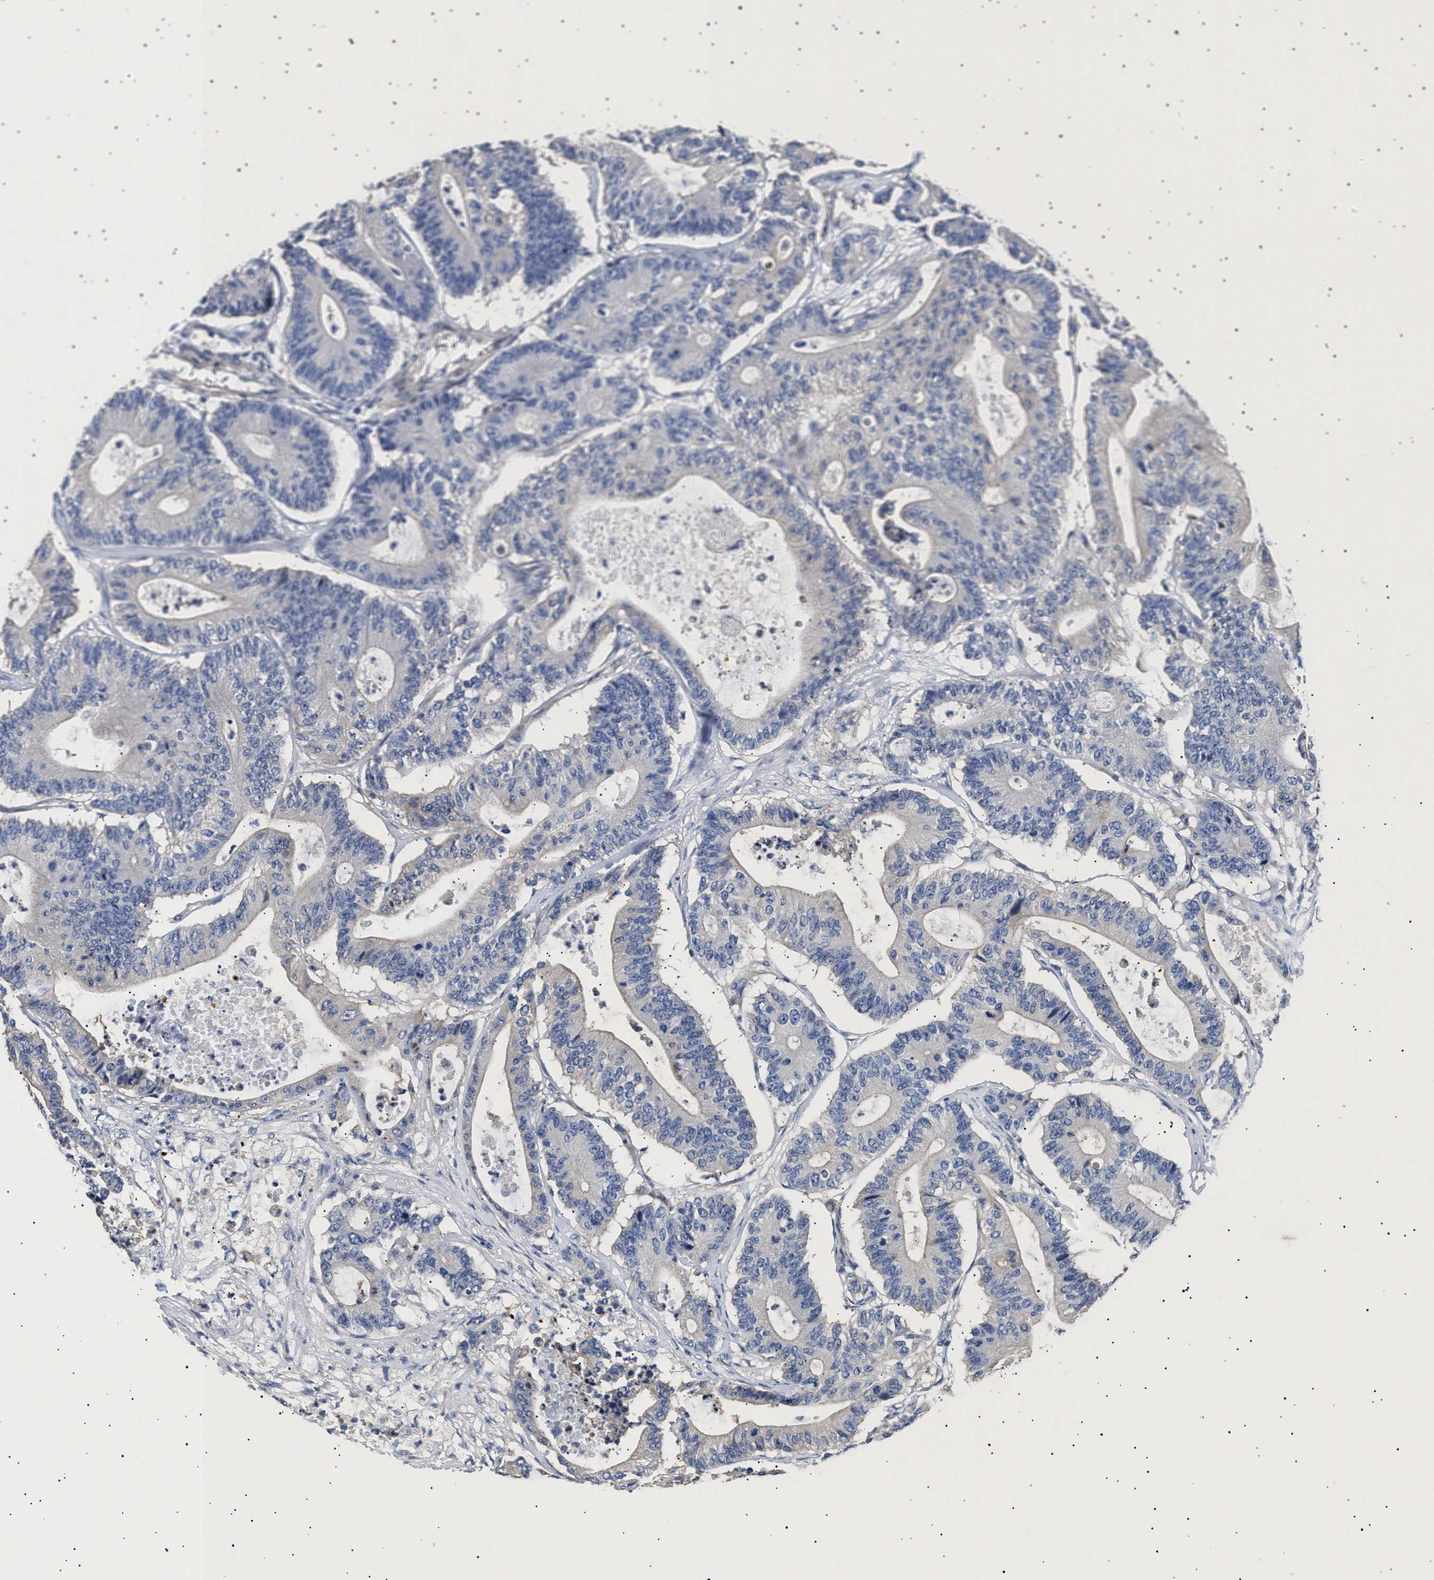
{"staining": {"intensity": "negative", "quantity": "none", "location": "none"}, "tissue": "colorectal cancer", "cell_type": "Tumor cells", "image_type": "cancer", "snomed": [{"axis": "morphology", "description": "Adenocarcinoma, NOS"}, {"axis": "topography", "description": "Colon"}], "caption": "DAB (3,3'-diaminobenzidine) immunohistochemical staining of human colorectal cancer (adenocarcinoma) shows no significant expression in tumor cells.", "gene": "HEMGN", "patient": {"sex": "female", "age": 84}}